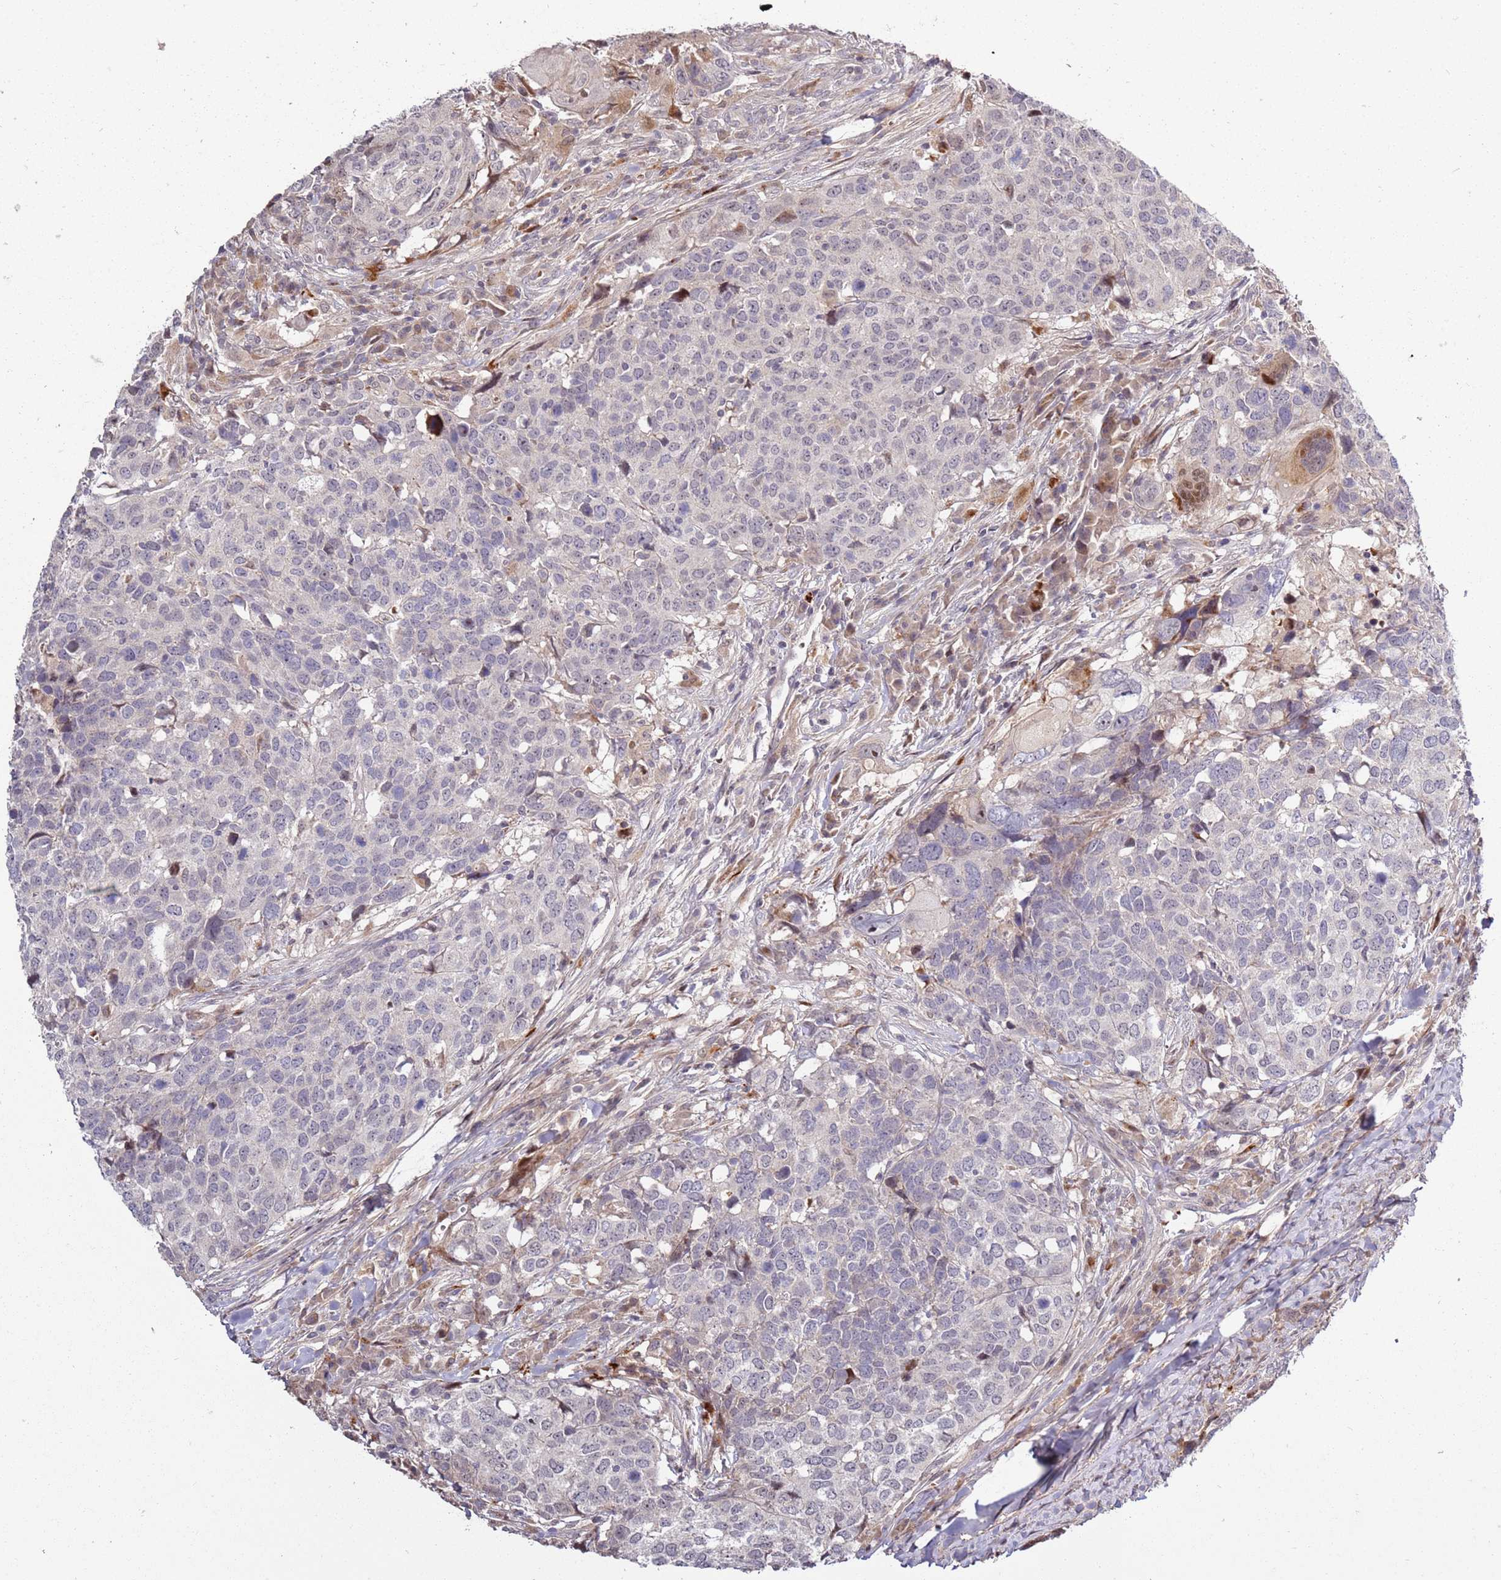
{"staining": {"intensity": "negative", "quantity": "none", "location": "none"}, "tissue": "head and neck cancer", "cell_type": "Tumor cells", "image_type": "cancer", "snomed": [{"axis": "morphology", "description": "Normal tissue, NOS"}, {"axis": "morphology", "description": "Squamous cell carcinoma, NOS"}, {"axis": "topography", "description": "Skeletal muscle"}, {"axis": "topography", "description": "Vascular tissue"}, {"axis": "topography", "description": "Peripheral nerve tissue"}, {"axis": "topography", "description": "Head-Neck"}], "caption": "Immunohistochemical staining of human head and neck cancer demonstrates no significant staining in tumor cells.", "gene": "RHBDL1", "patient": {"sex": "male", "age": 66}}